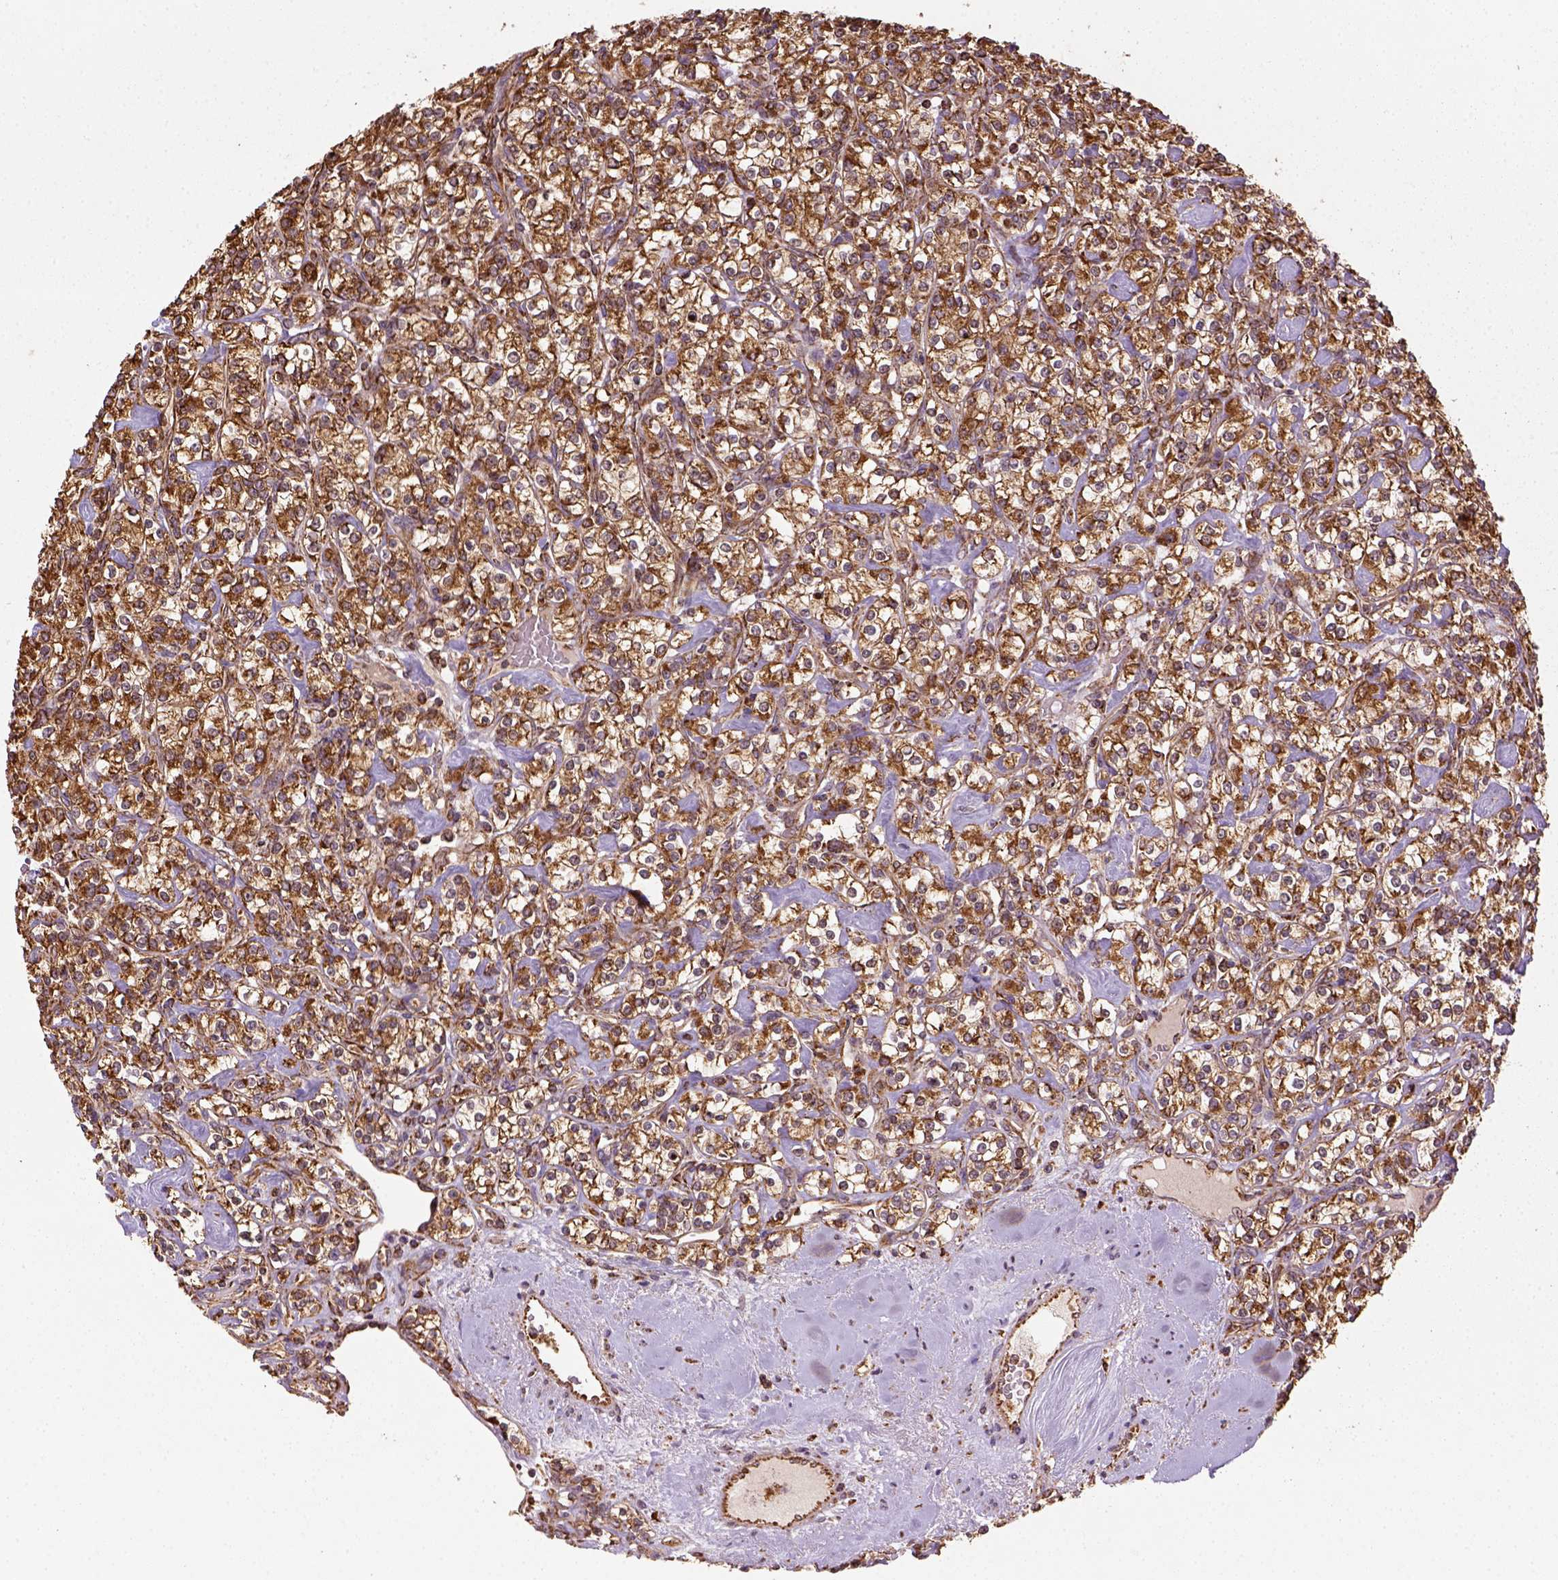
{"staining": {"intensity": "strong", "quantity": ">75%", "location": "cytoplasmic/membranous"}, "tissue": "renal cancer", "cell_type": "Tumor cells", "image_type": "cancer", "snomed": [{"axis": "morphology", "description": "Adenocarcinoma, NOS"}, {"axis": "topography", "description": "Kidney"}], "caption": "Immunohistochemistry (IHC) image of neoplastic tissue: human renal adenocarcinoma stained using immunohistochemistry (IHC) demonstrates high levels of strong protein expression localized specifically in the cytoplasmic/membranous of tumor cells, appearing as a cytoplasmic/membranous brown color.", "gene": "MAPK8IP3", "patient": {"sex": "male", "age": 77}}